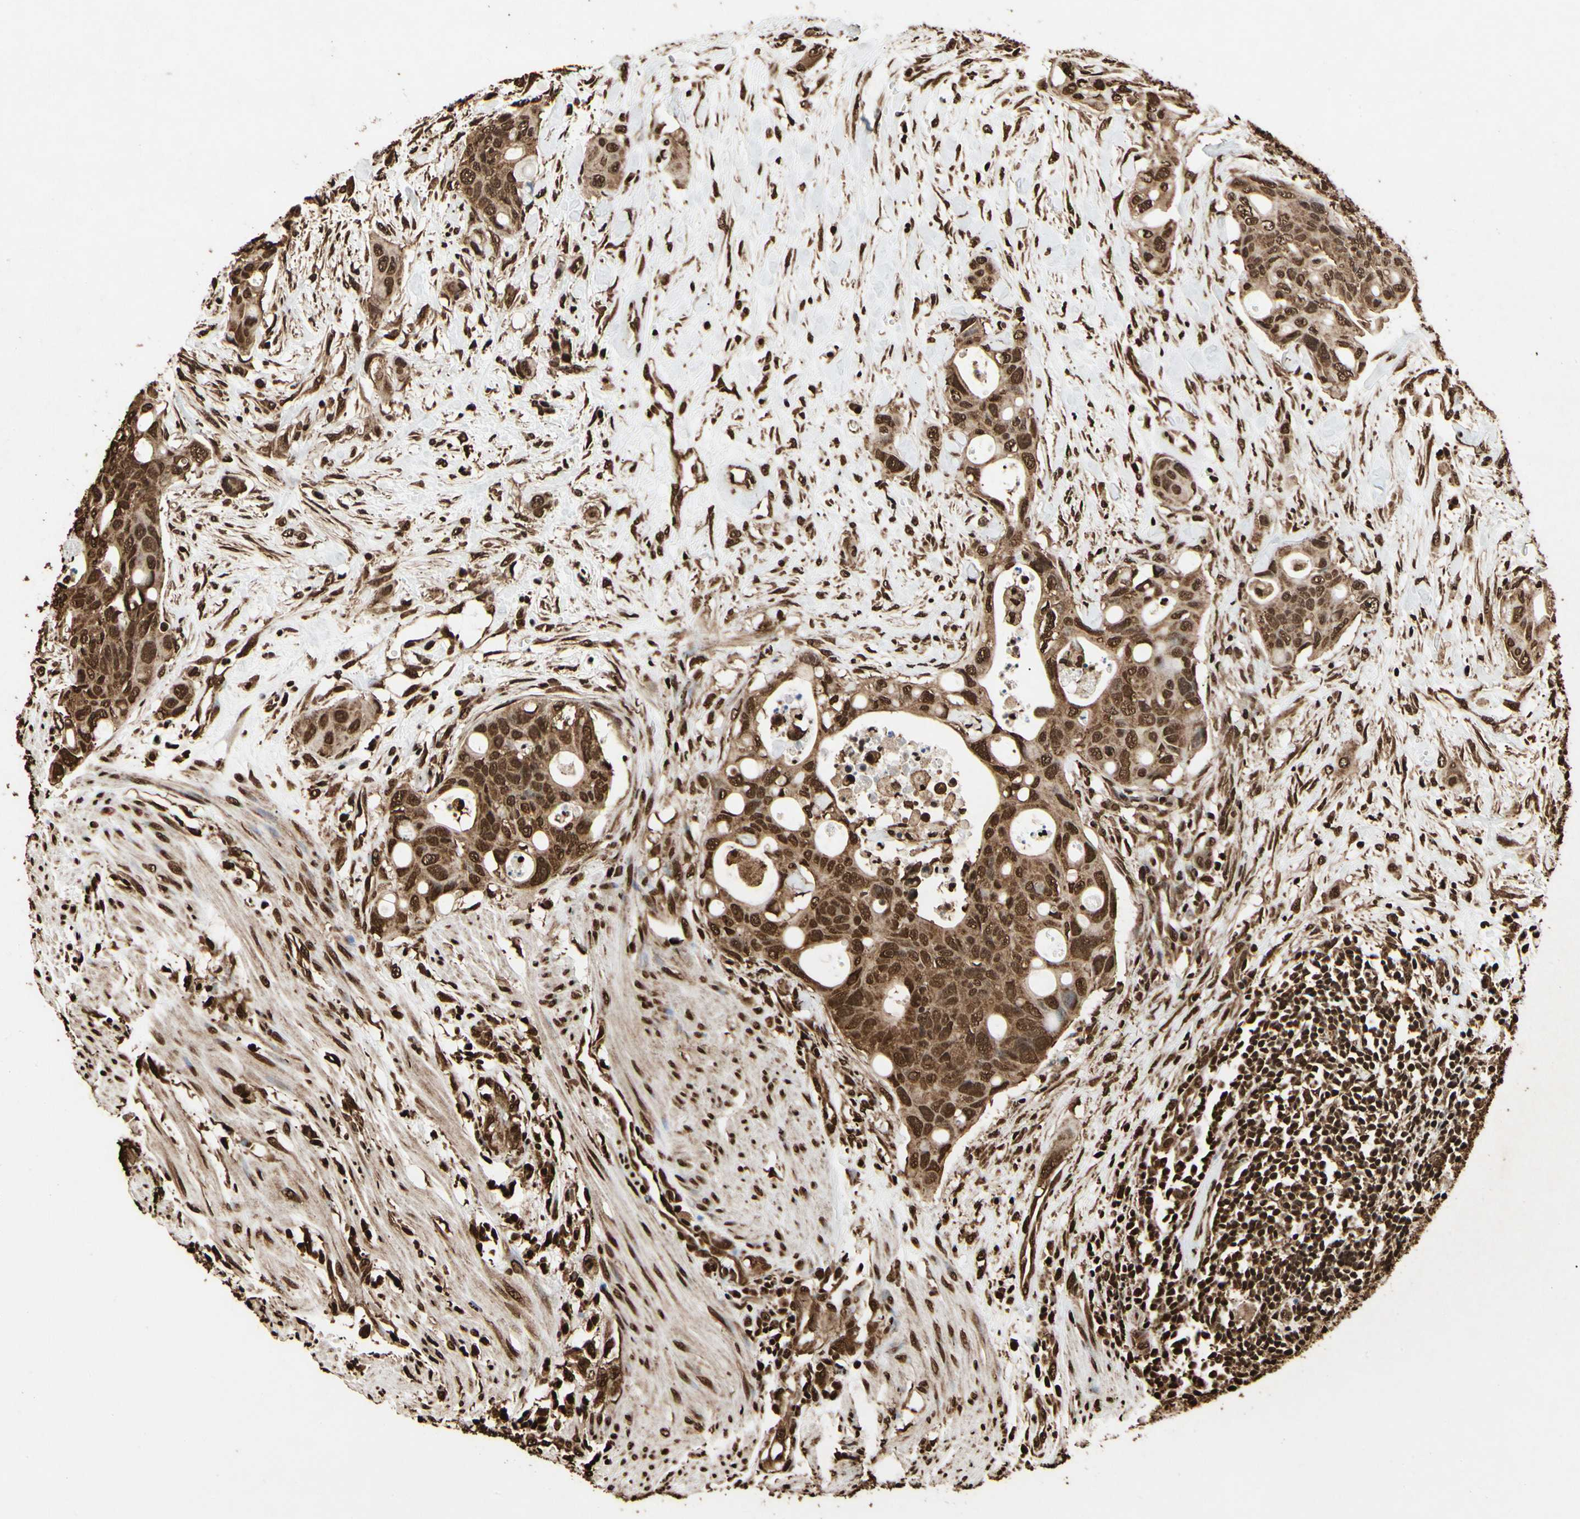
{"staining": {"intensity": "strong", "quantity": ">75%", "location": "cytoplasmic/membranous,nuclear"}, "tissue": "colorectal cancer", "cell_type": "Tumor cells", "image_type": "cancer", "snomed": [{"axis": "morphology", "description": "Adenocarcinoma, NOS"}, {"axis": "topography", "description": "Colon"}], "caption": "Protein expression analysis of human colorectal cancer (adenocarcinoma) reveals strong cytoplasmic/membranous and nuclear positivity in approximately >75% of tumor cells.", "gene": "HNRNPK", "patient": {"sex": "female", "age": 57}}